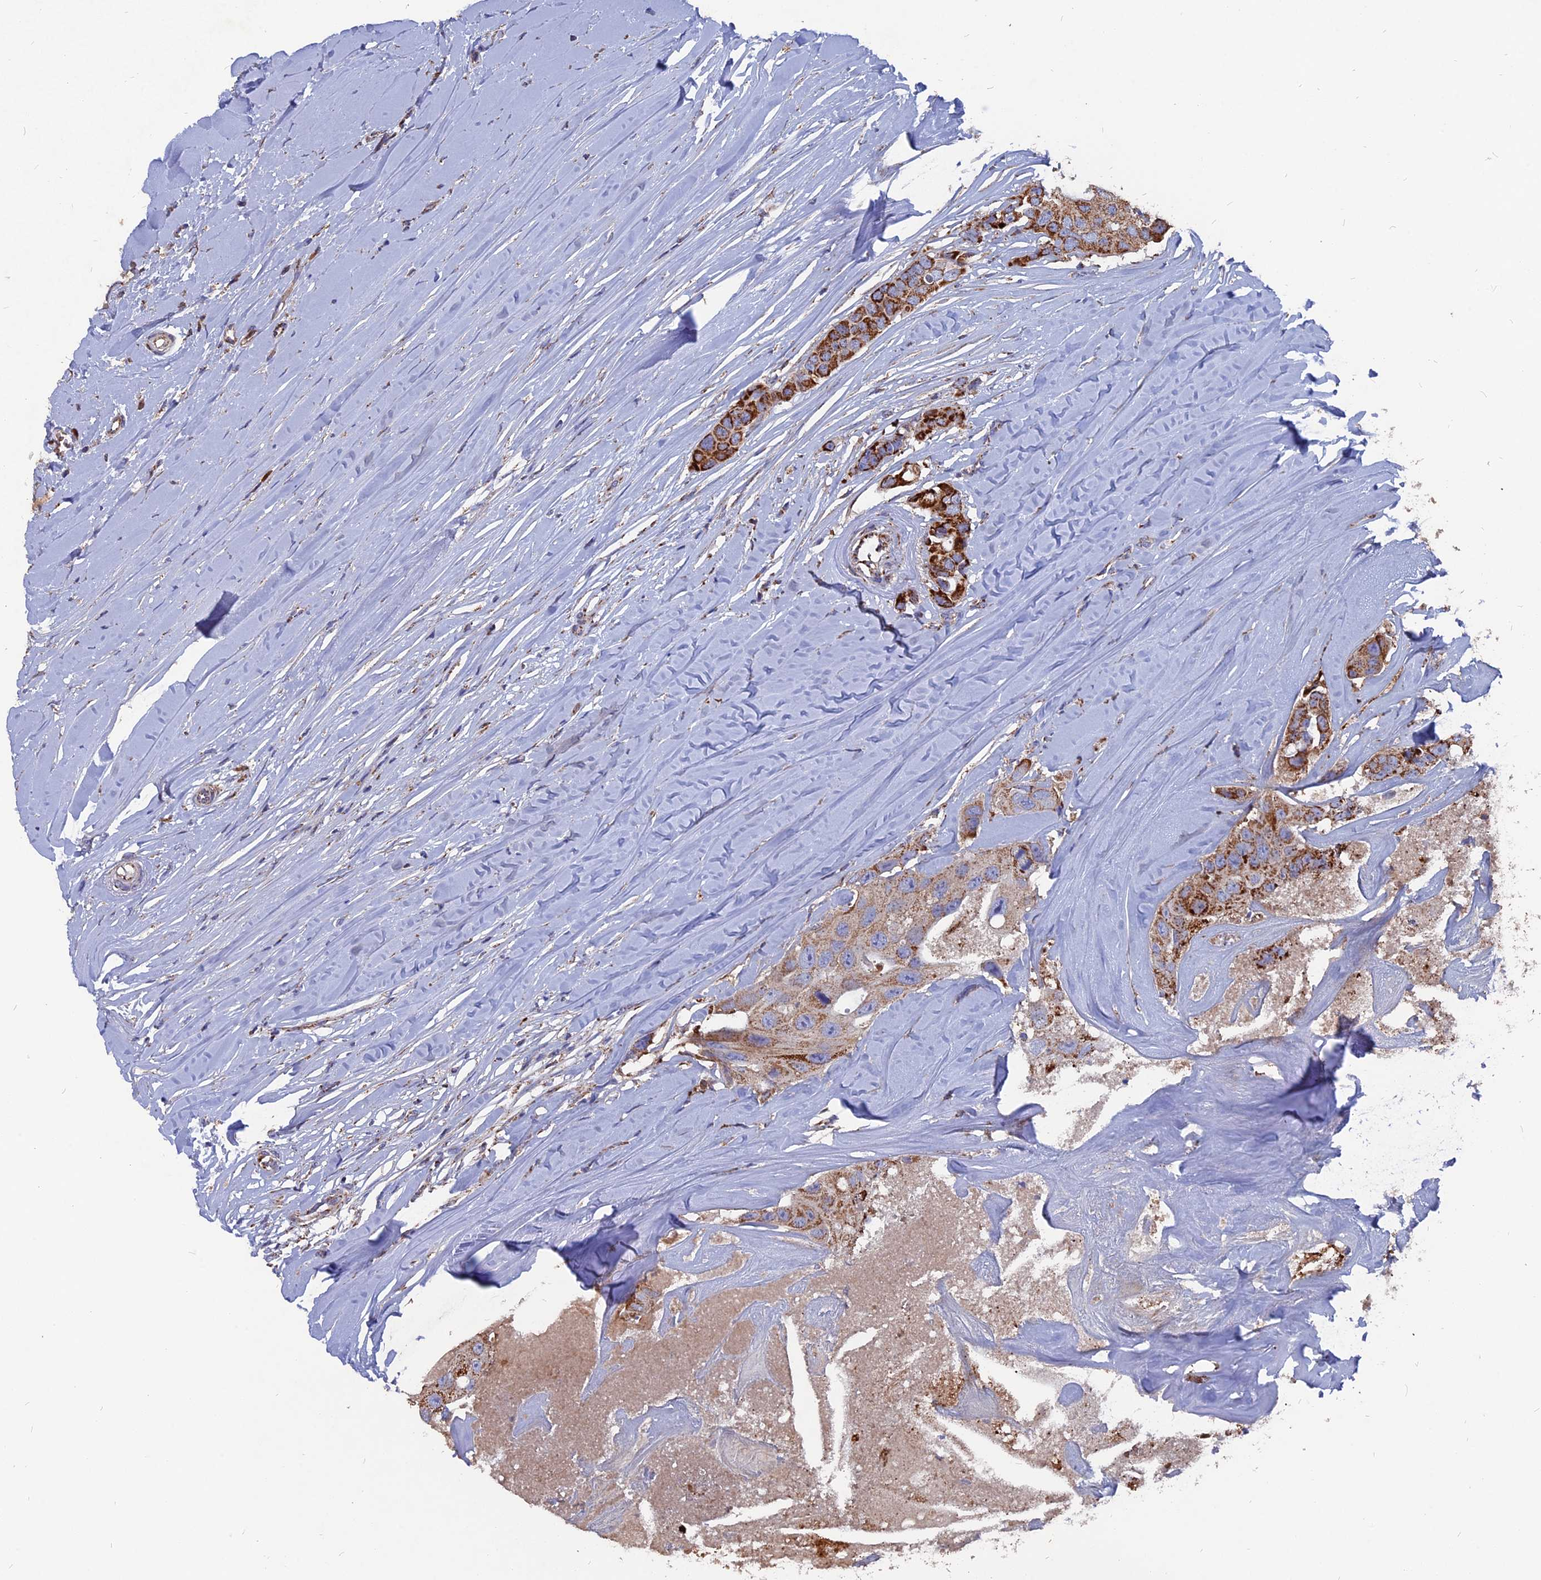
{"staining": {"intensity": "strong", "quantity": "25%-75%", "location": "cytoplasmic/membranous"}, "tissue": "head and neck cancer", "cell_type": "Tumor cells", "image_type": "cancer", "snomed": [{"axis": "morphology", "description": "Adenocarcinoma, NOS"}, {"axis": "morphology", "description": "Adenocarcinoma, metastatic, NOS"}, {"axis": "topography", "description": "Head-Neck"}], "caption": "Tumor cells demonstrate strong cytoplasmic/membranous expression in approximately 25%-75% of cells in adenocarcinoma (head and neck). The protein is stained brown, and the nuclei are stained in blue (DAB (3,3'-diaminobenzidine) IHC with brightfield microscopy, high magnification).", "gene": "TGFA", "patient": {"sex": "male", "age": 75}}